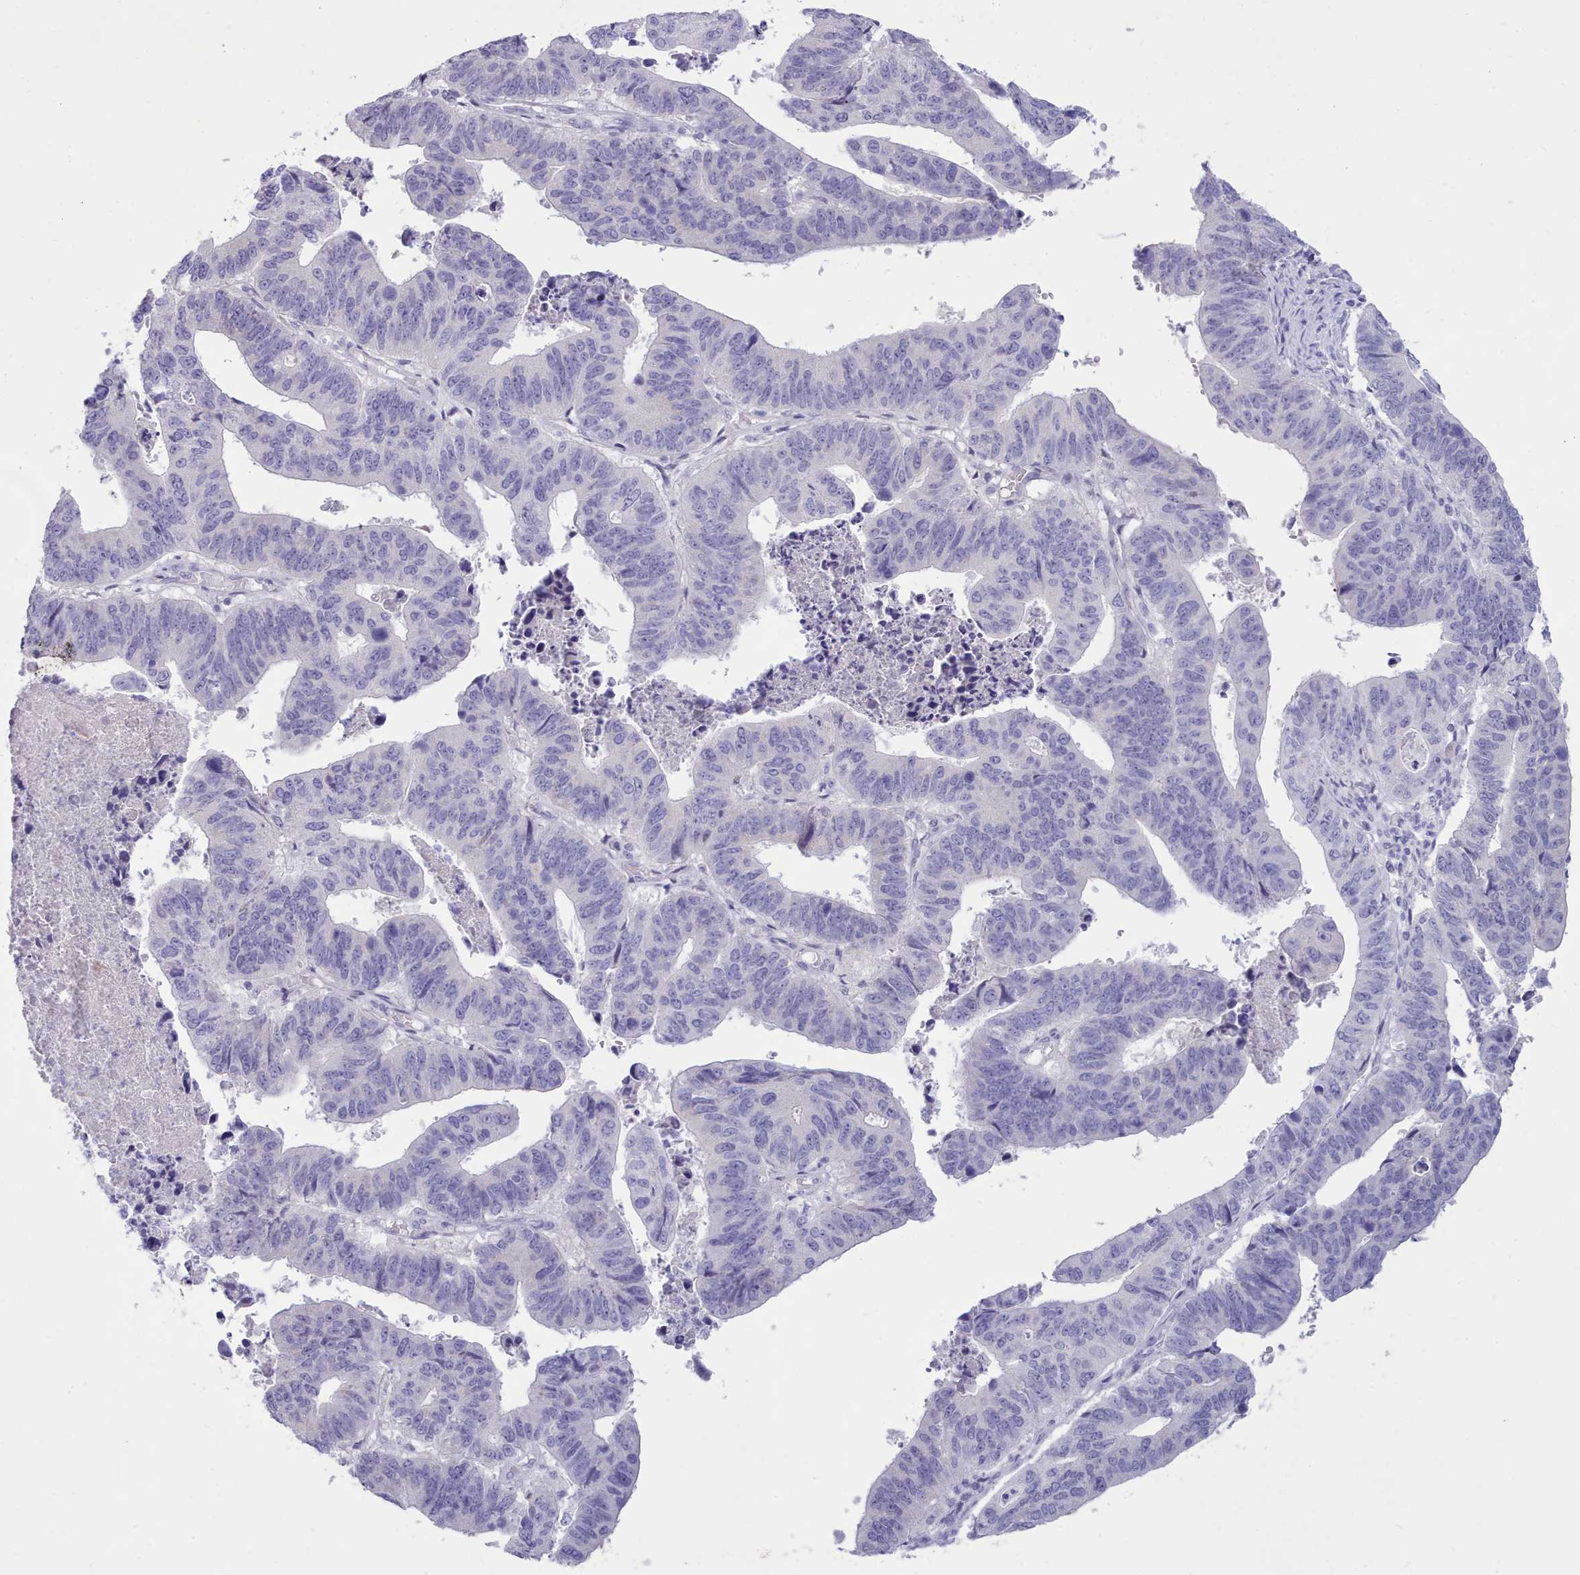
{"staining": {"intensity": "negative", "quantity": "none", "location": "none"}, "tissue": "stomach cancer", "cell_type": "Tumor cells", "image_type": "cancer", "snomed": [{"axis": "morphology", "description": "Adenocarcinoma, NOS"}, {"axis": "topography", "description": "Stomach"}], "caption": "IHC photomicrograph of neoplastic tissue: adenocarcinoma (stomach) stained with DAB demonstrates no significant protein expression in tumor cells.", "gene": "TMEM253", "patient": {"sex": "male", "age": 59}}